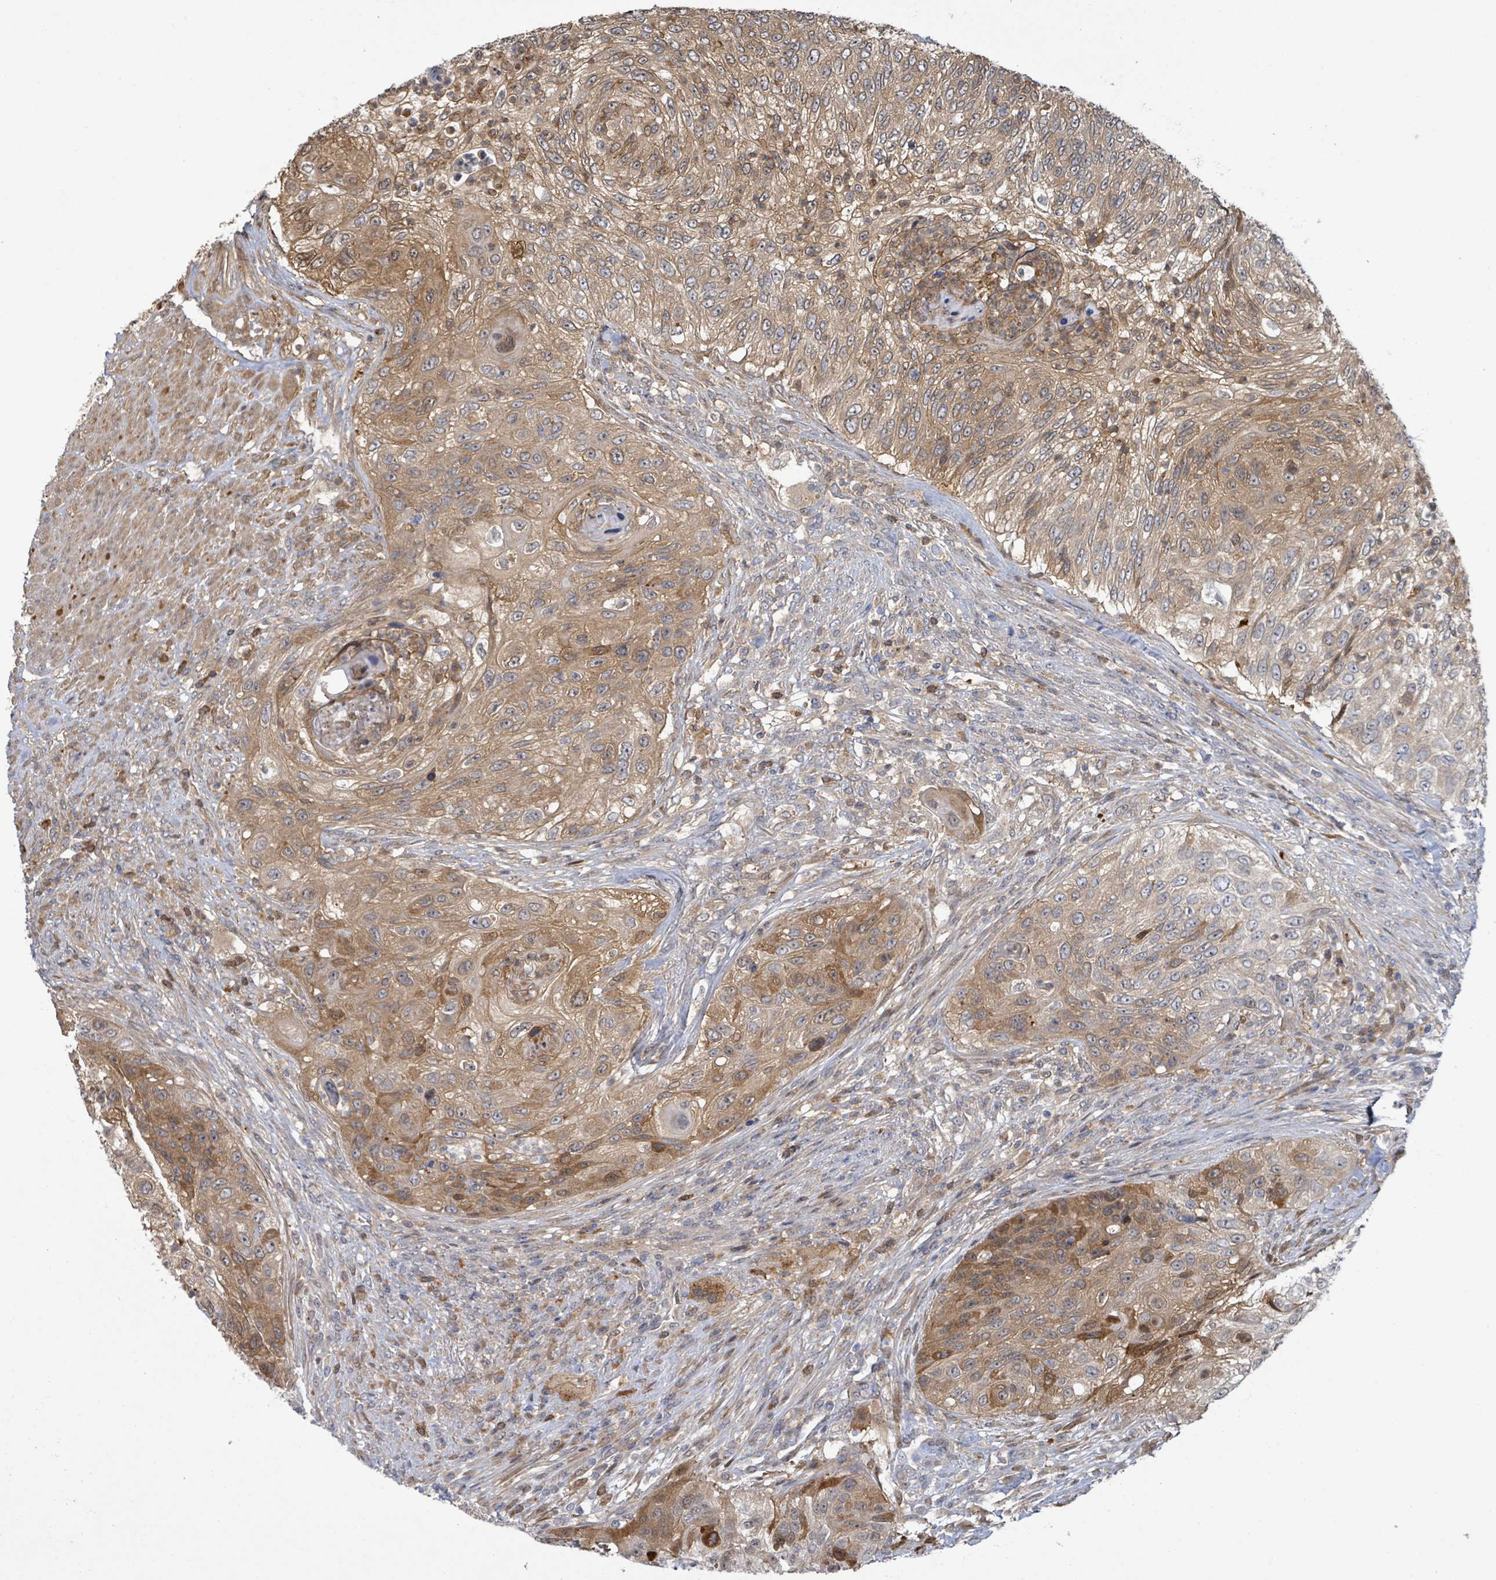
{"staining": {"intensity": "moderate", "quantity": ">75%", "location": "cytoplasmic/membranous"}, "tissue": "urothelial cancer", "cell_type": "Tumor cells", "image_type": "cancer", "snomed": [{"axis": "morphology", "description": "Urothelial carcinoma, High grade"}, {"axis": "topography", "description": "Urinary bladder"}], "caption": "Moderate cytoplasmic/membranous positivity for a protein is appreciated in approximately >75% of tumor cells of urothelial carcinoma (high-grade) using immunohistochemistry (IHC).", "gene": "PGAM1", "patient": {"sex": "female", "age": 60}}